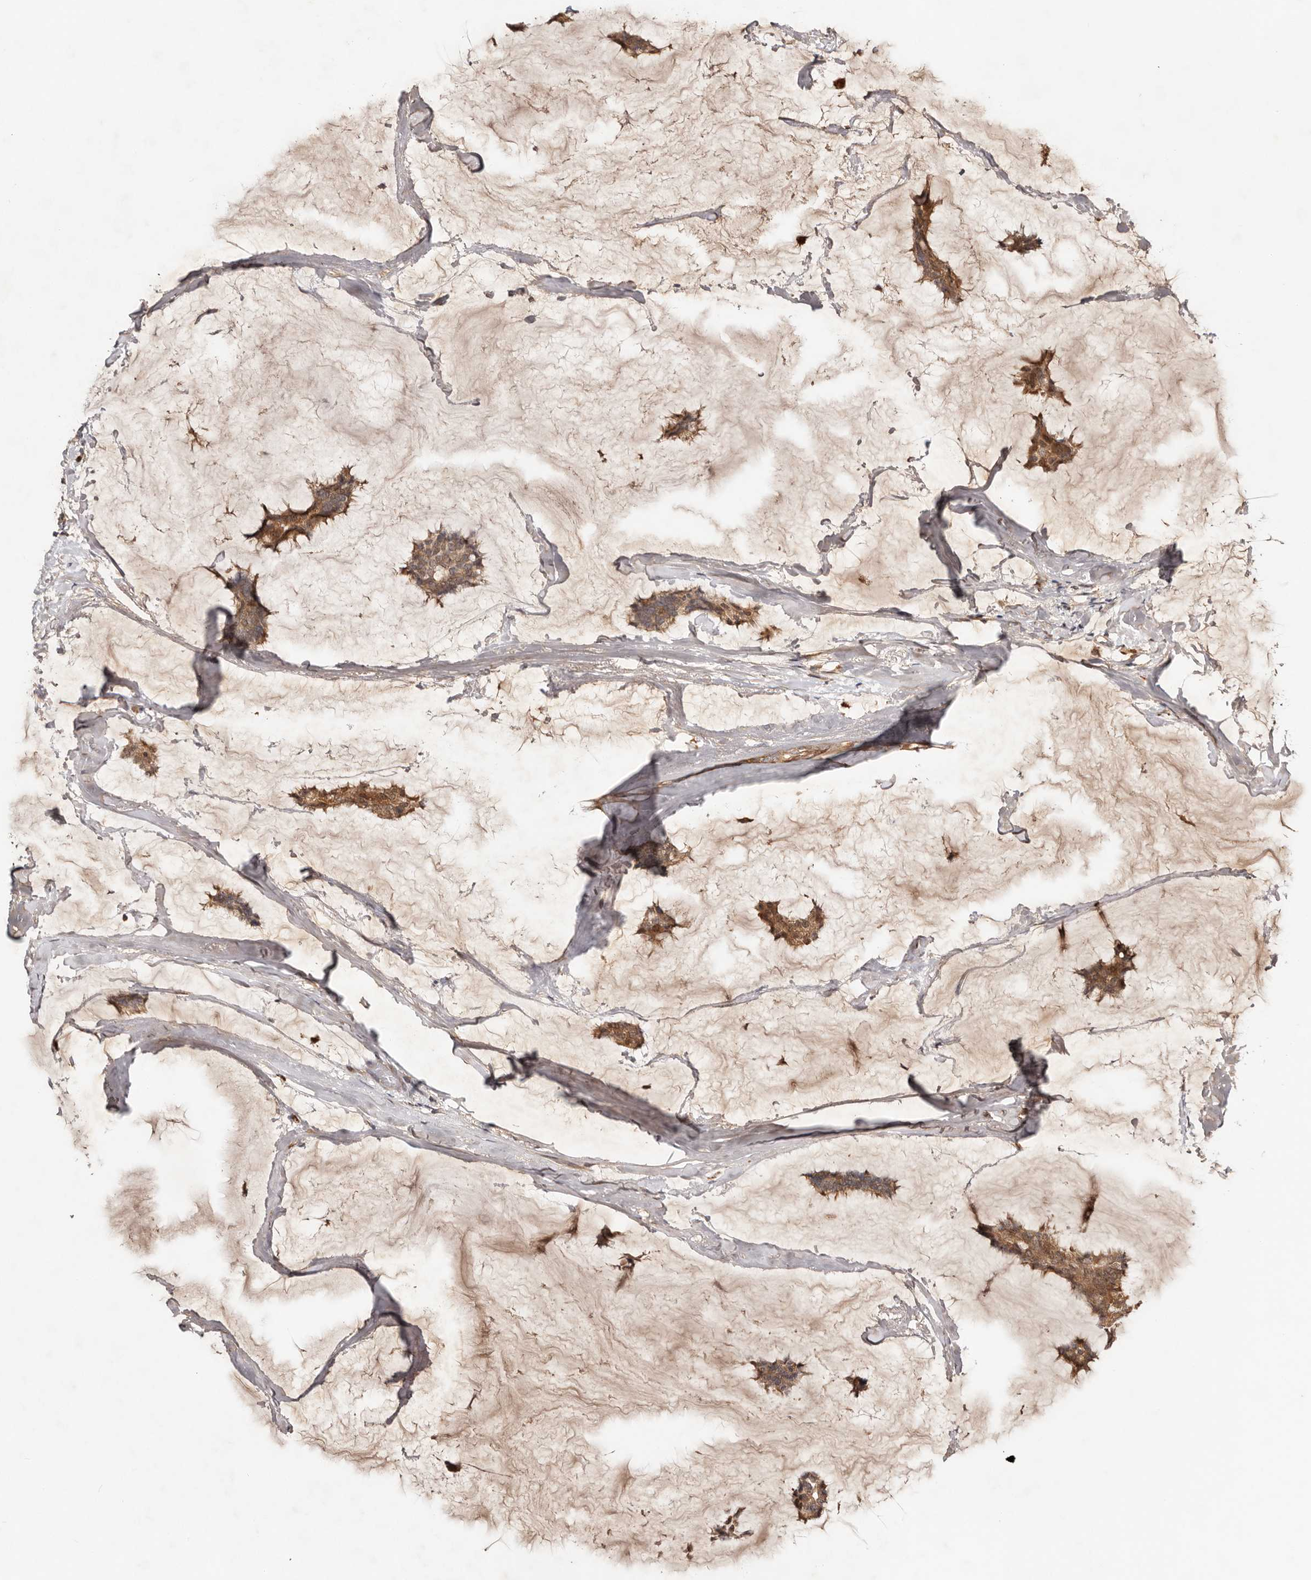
{"staining": {"intensity": "moderate", "quantity": ">75%", "location": "cytoplasmic/membranous"}, "tissue": "breast cancer", "cell_type": "Tumor cells", "image_type": "cancer", "snomed": [{"axis": "morphology", "description": "Duct carcinoma"}, {"axis": "topography", "description": "Breast"}], "caption": "Human breast intraductal carcinoma stained with a brown dye displays moderate cytoplasmic/membranous positive positivity in about >75% of tumor cells.", "gene": "PKIB", "patient": {"sex": "female", "age": 93}}